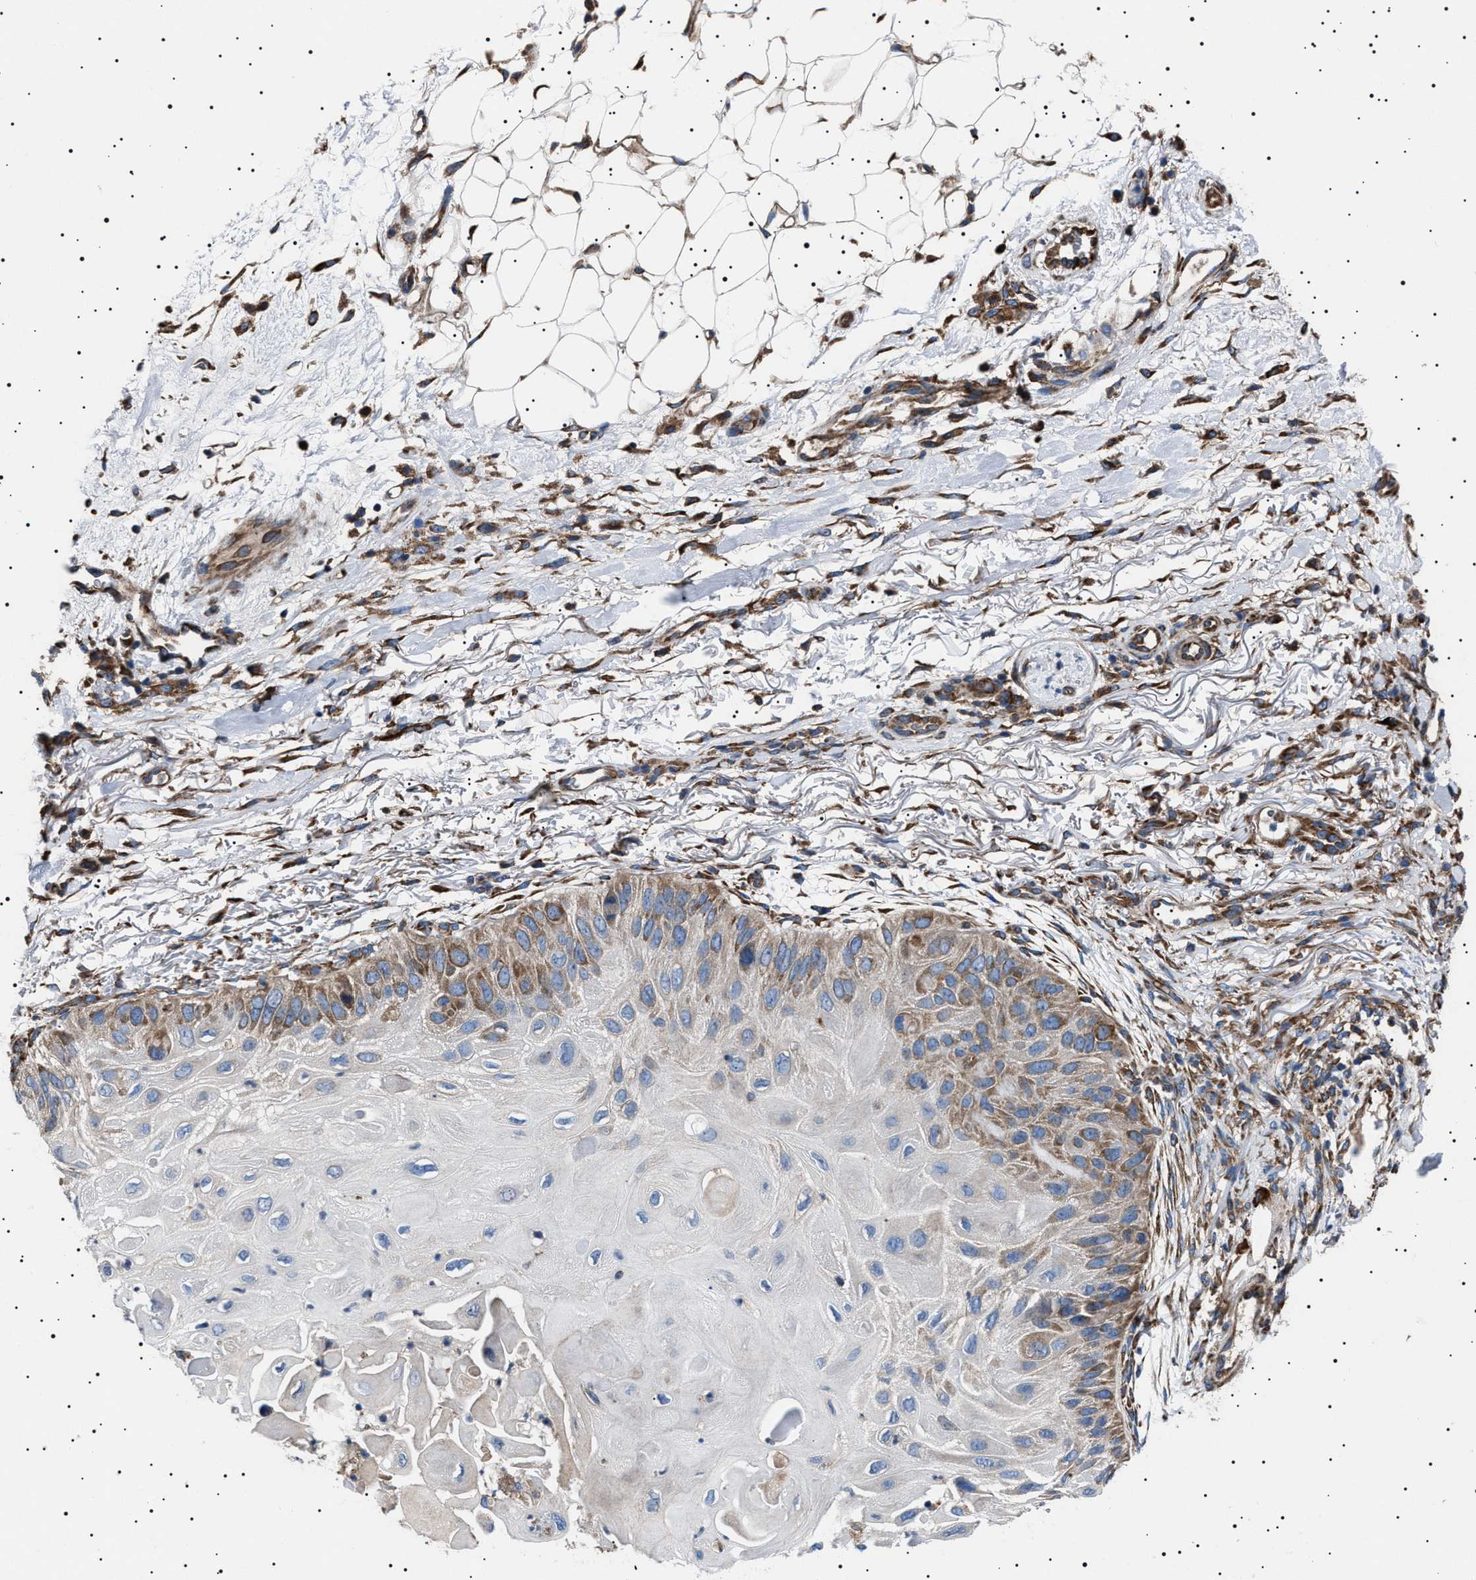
{"staining": {"intensity": "moderate", "quantity": "25%-75%", "location": "cytoplasmic/membranous"}, "tissue": "skin cancer", "cell_type": "Tumor cells", "image_type": "cancer", "snomed": [{"axis": "morphology", "description": "Squamous cell carcinoma, NOS"}, {"axis": "topography", "description": "Skin"}], "caption": "Skin cancer stained with IHC displays moderate cytoplasmic/membranous expression in approximately 25%-75% of tumor cells. The protein is stained brown, and the nuclei are stained in blue (DAB (3,3'-diaminobenzidine) IHC with brightfield microscopy, high magnification).", "gene": "TOP1MT", "patient": {"sex": "female", "age": 77}}